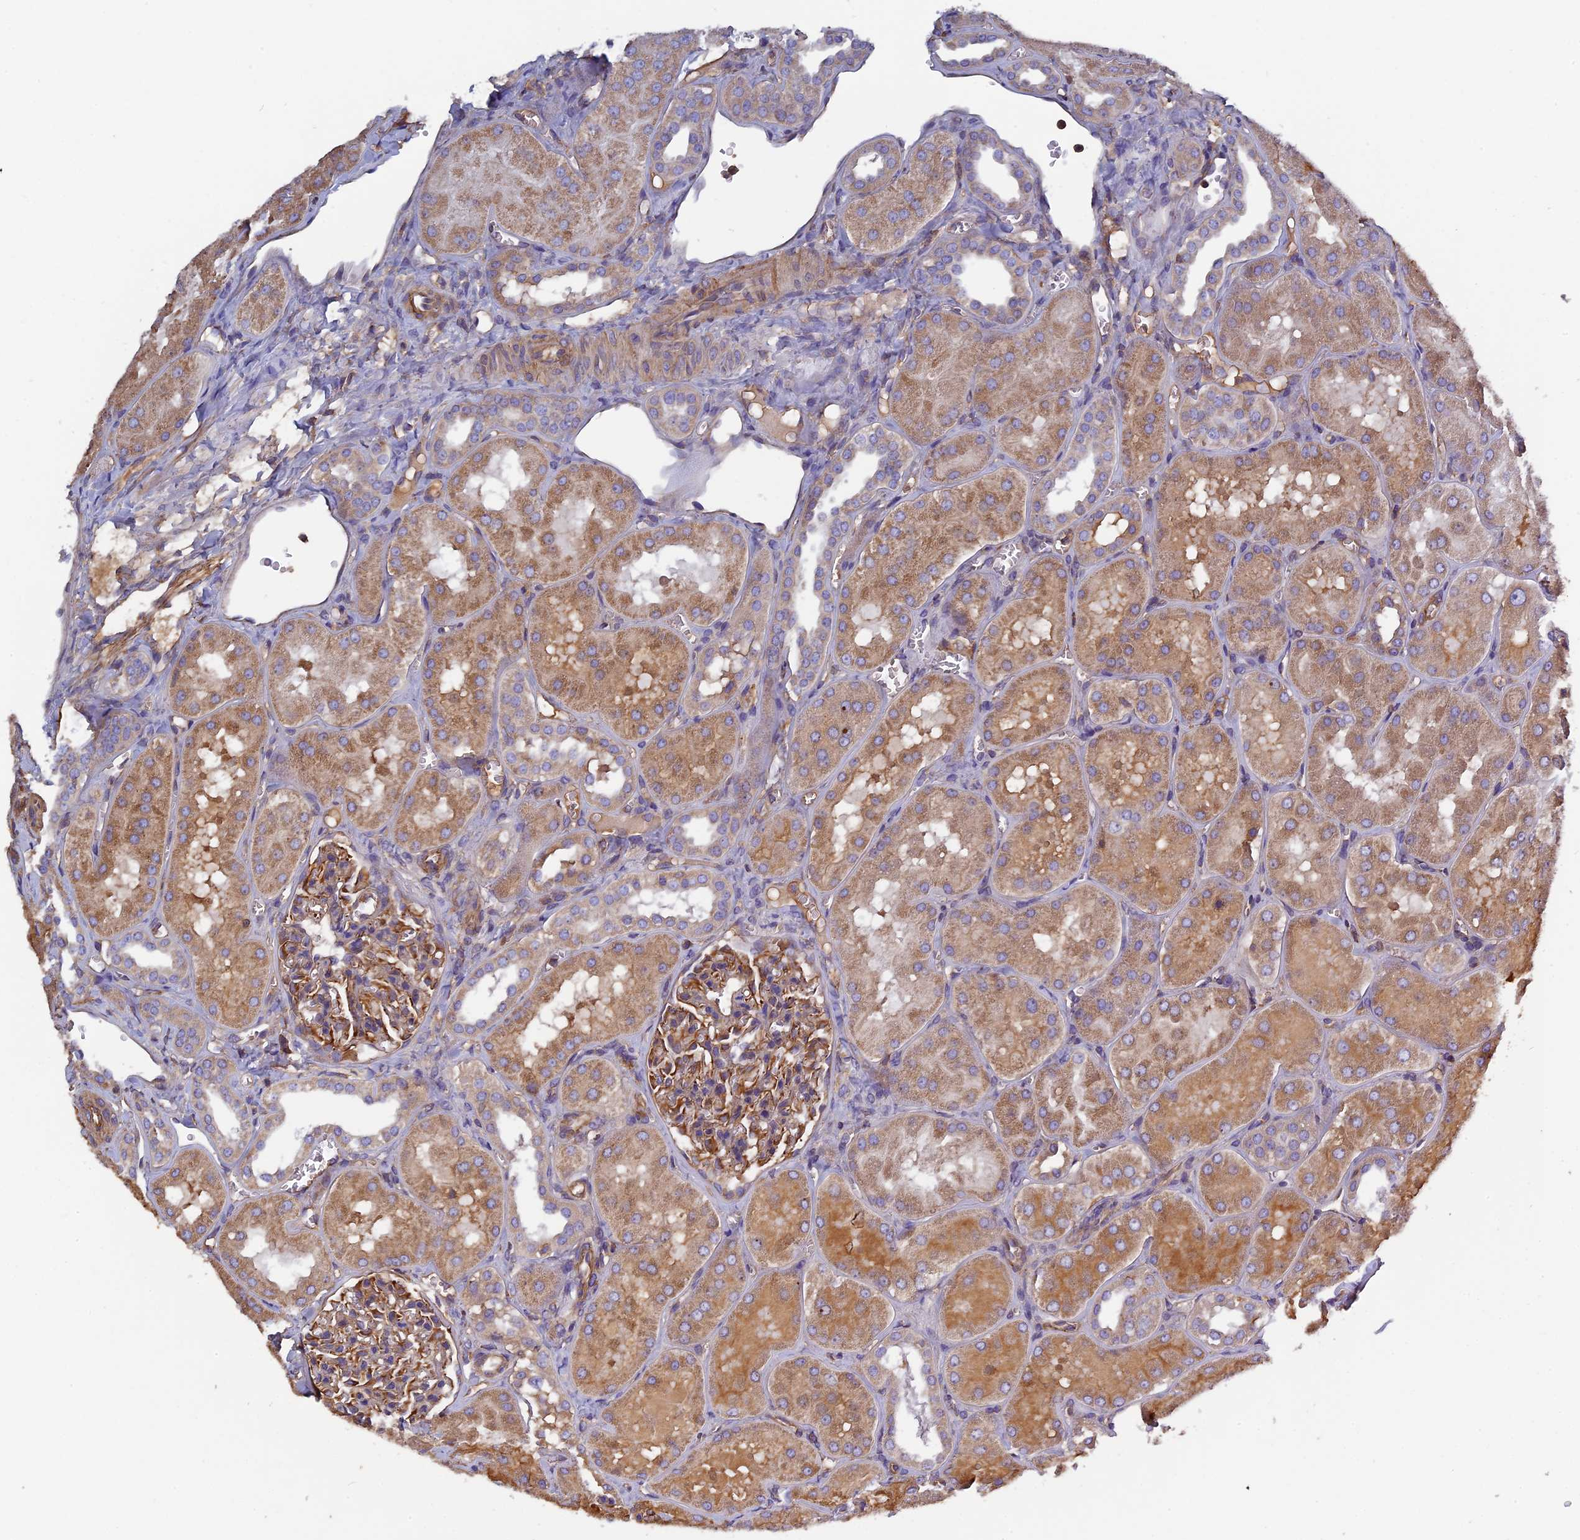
{"staining": {"intensity": "moderate", "quantity": "25%-75%", "location": "cytoplasmic/membranous"}, "tissue": "kidney", "cell_type": "Cells in glomeruli", "image_type": "normal", "snomed": [{"axis": "morphology", "description": "Normal tissue, NOS"}, {"axis": "topography", "description": "Kidney"}, {"axis": "topography", "description": "Urinary bladder"}], "caption": "Immunohistochemical staining of unremarkable human kidney reveals 25%-75% levels of moderate cytoplasmic/membranous protein expression in approximately 25%-75% of cells in glomeruli. The protein of interest is shown in brown color, while the nuclei are stained blue.", "gene": "CCDC153", "patient": {"sex": "male", "age": 16}}